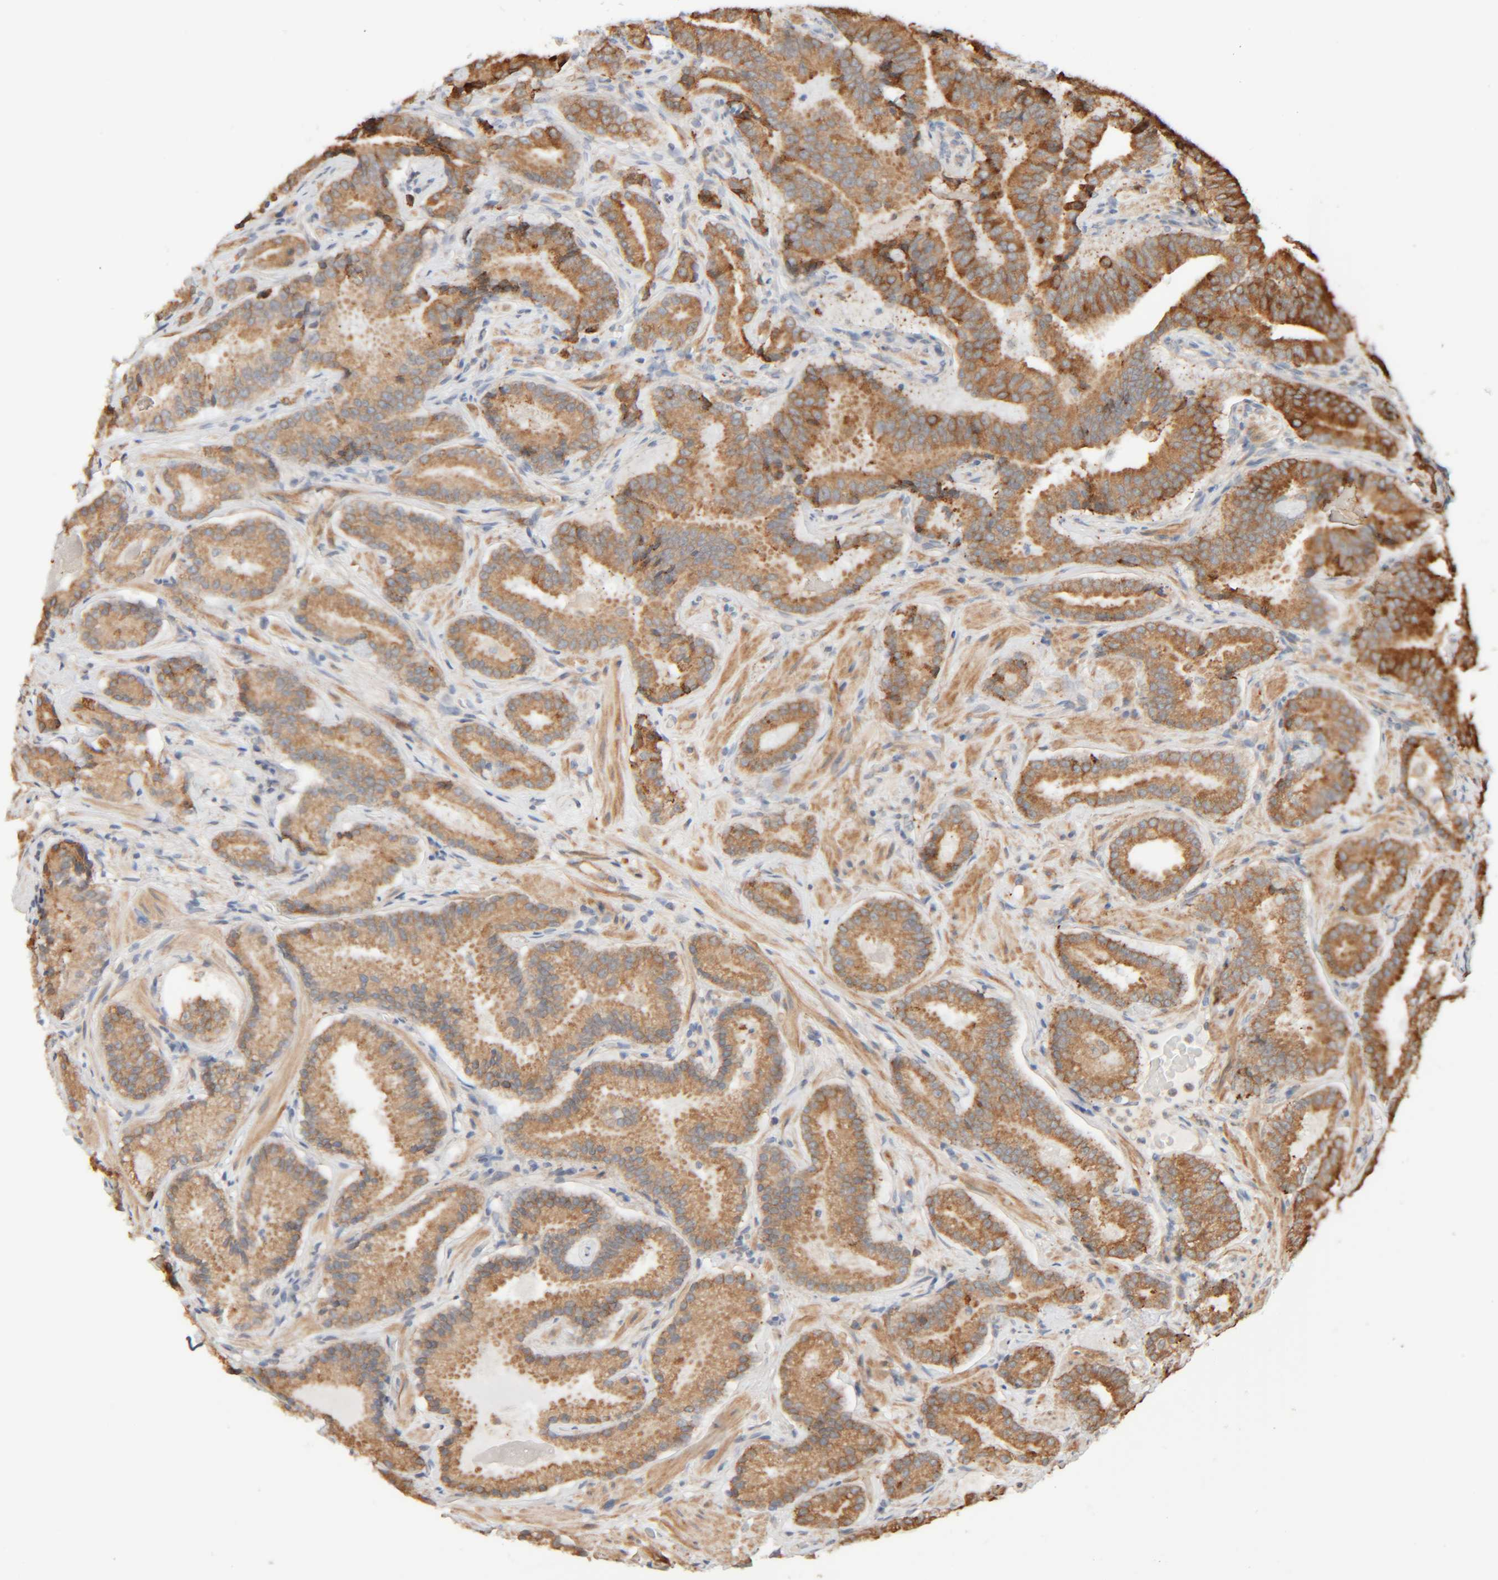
{"staining": {"intensity": "moderate", "quantity": ">75%", "location": "cytoplasmic/membranous"}, "tissue": "prostate cancer", "cell_type": "Tumor cells", "image_type": "cancer", "snomed": [{"axis": "morphology", "description": "Adenocarcinoma, Low grade"}, {"axis": "topography", "description": "Prostate"}], "caption": "The micrograph reveals immunohistochemical staining of prostate cancer. There is moderate cytoplasmic/membranous expression is seen in about >75% of tumor cells. (brown staining indicates protein expression, while blue staining denotes nuclei).", "gene": "INTS1", "patient": {"sex": "male", "age": 51}}